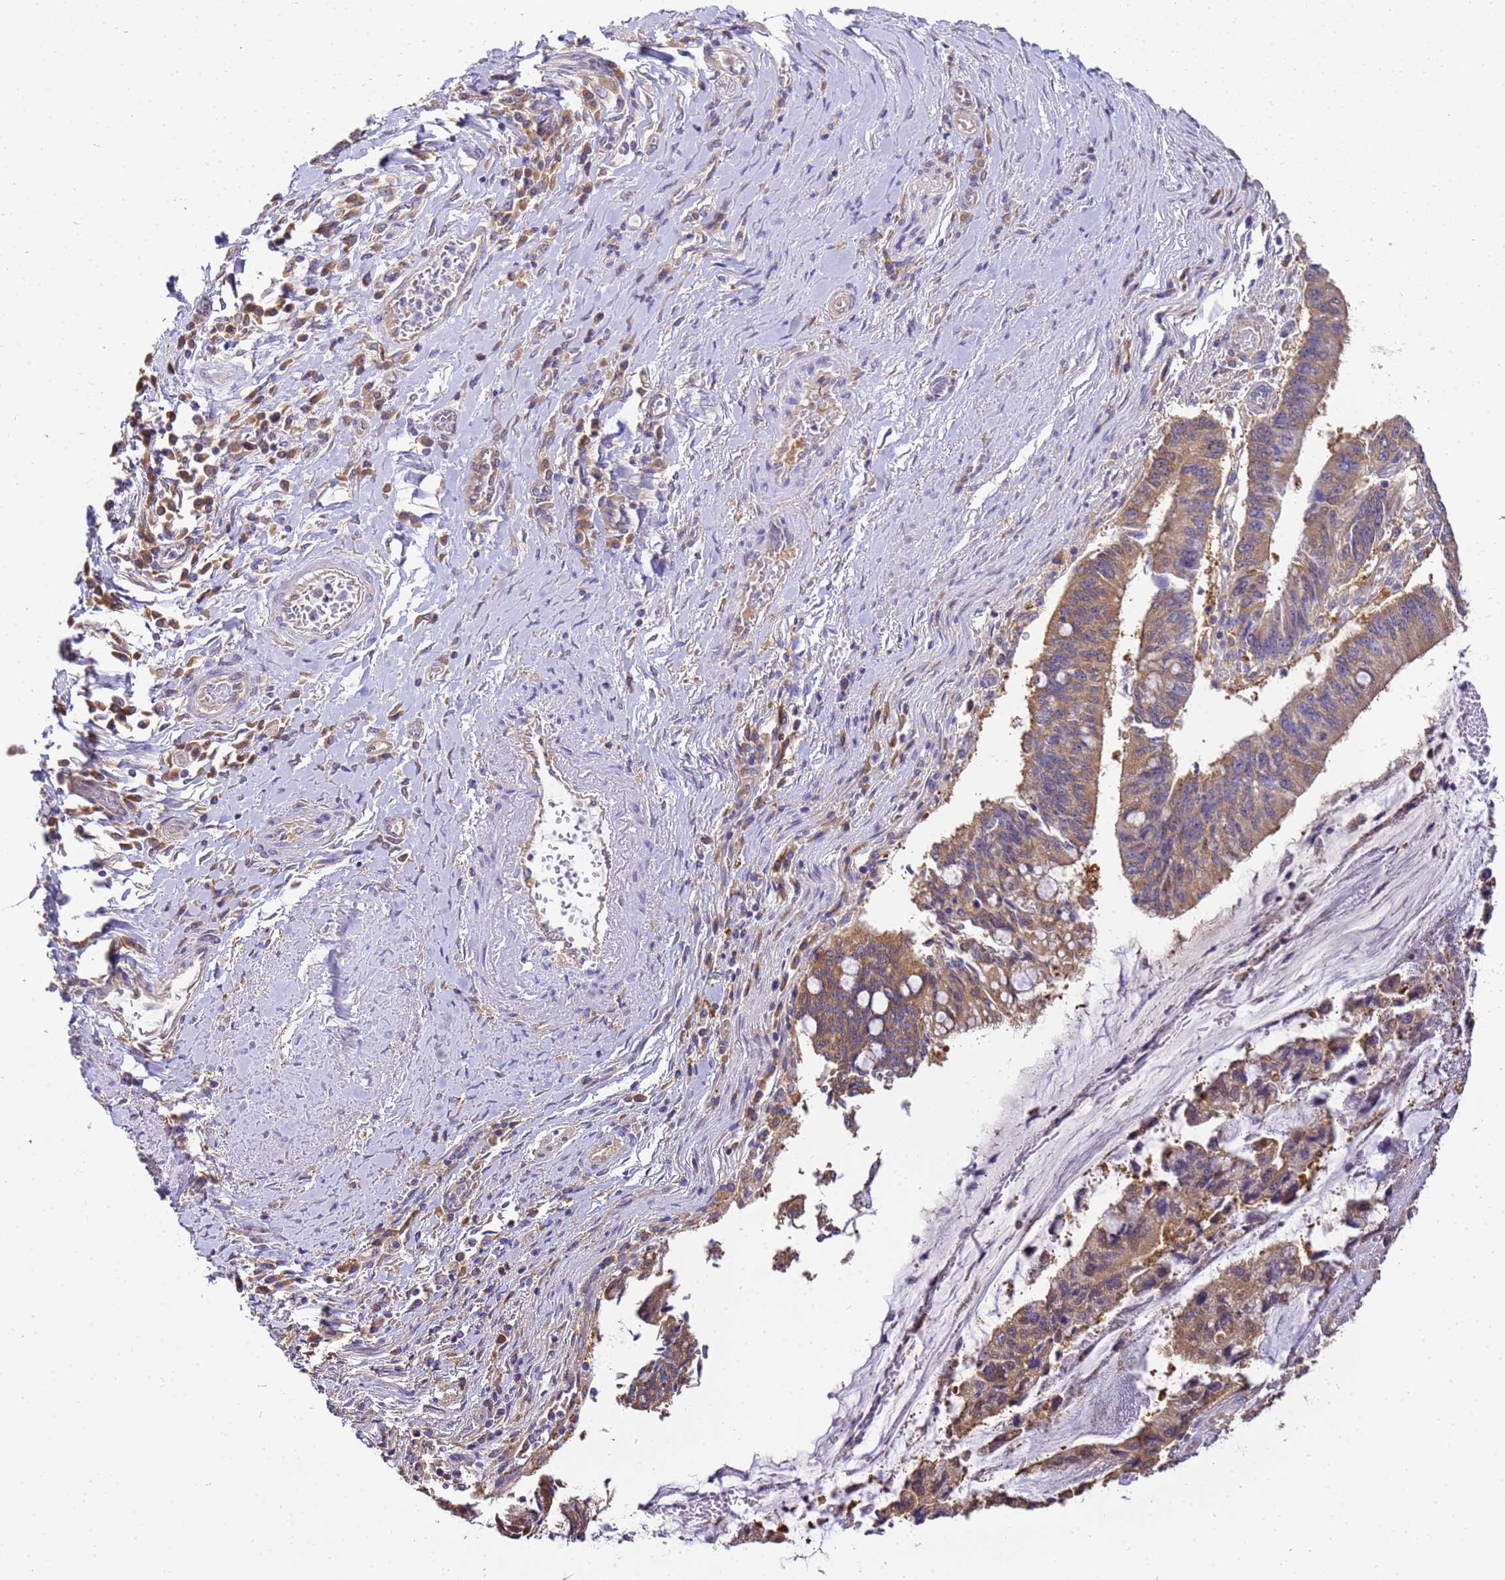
{"staining": {"intensity": "moderate", "quantity": ">75%", "location": "cytoplasmic/membranous"}, "tissue": "pancreatic cancer", "cell_type": "Tumor cells", "image_type": "cancer", "snomed": [{"axis": "morphology", "description": "Adenocarcinoma, NOS"}, {"axis": "topography", "description": "Pancreas"}], "caption": "Brown immunohistochemical staining in human pancreatic cancer (adenocarcinoma) demonstrates moderate cytoplasmic/membranous staining in about >75% of tumor cells. Nuclei are stained in blue.", "gene": "NARS1", "patient": {"sex": "female", "age": 50}}